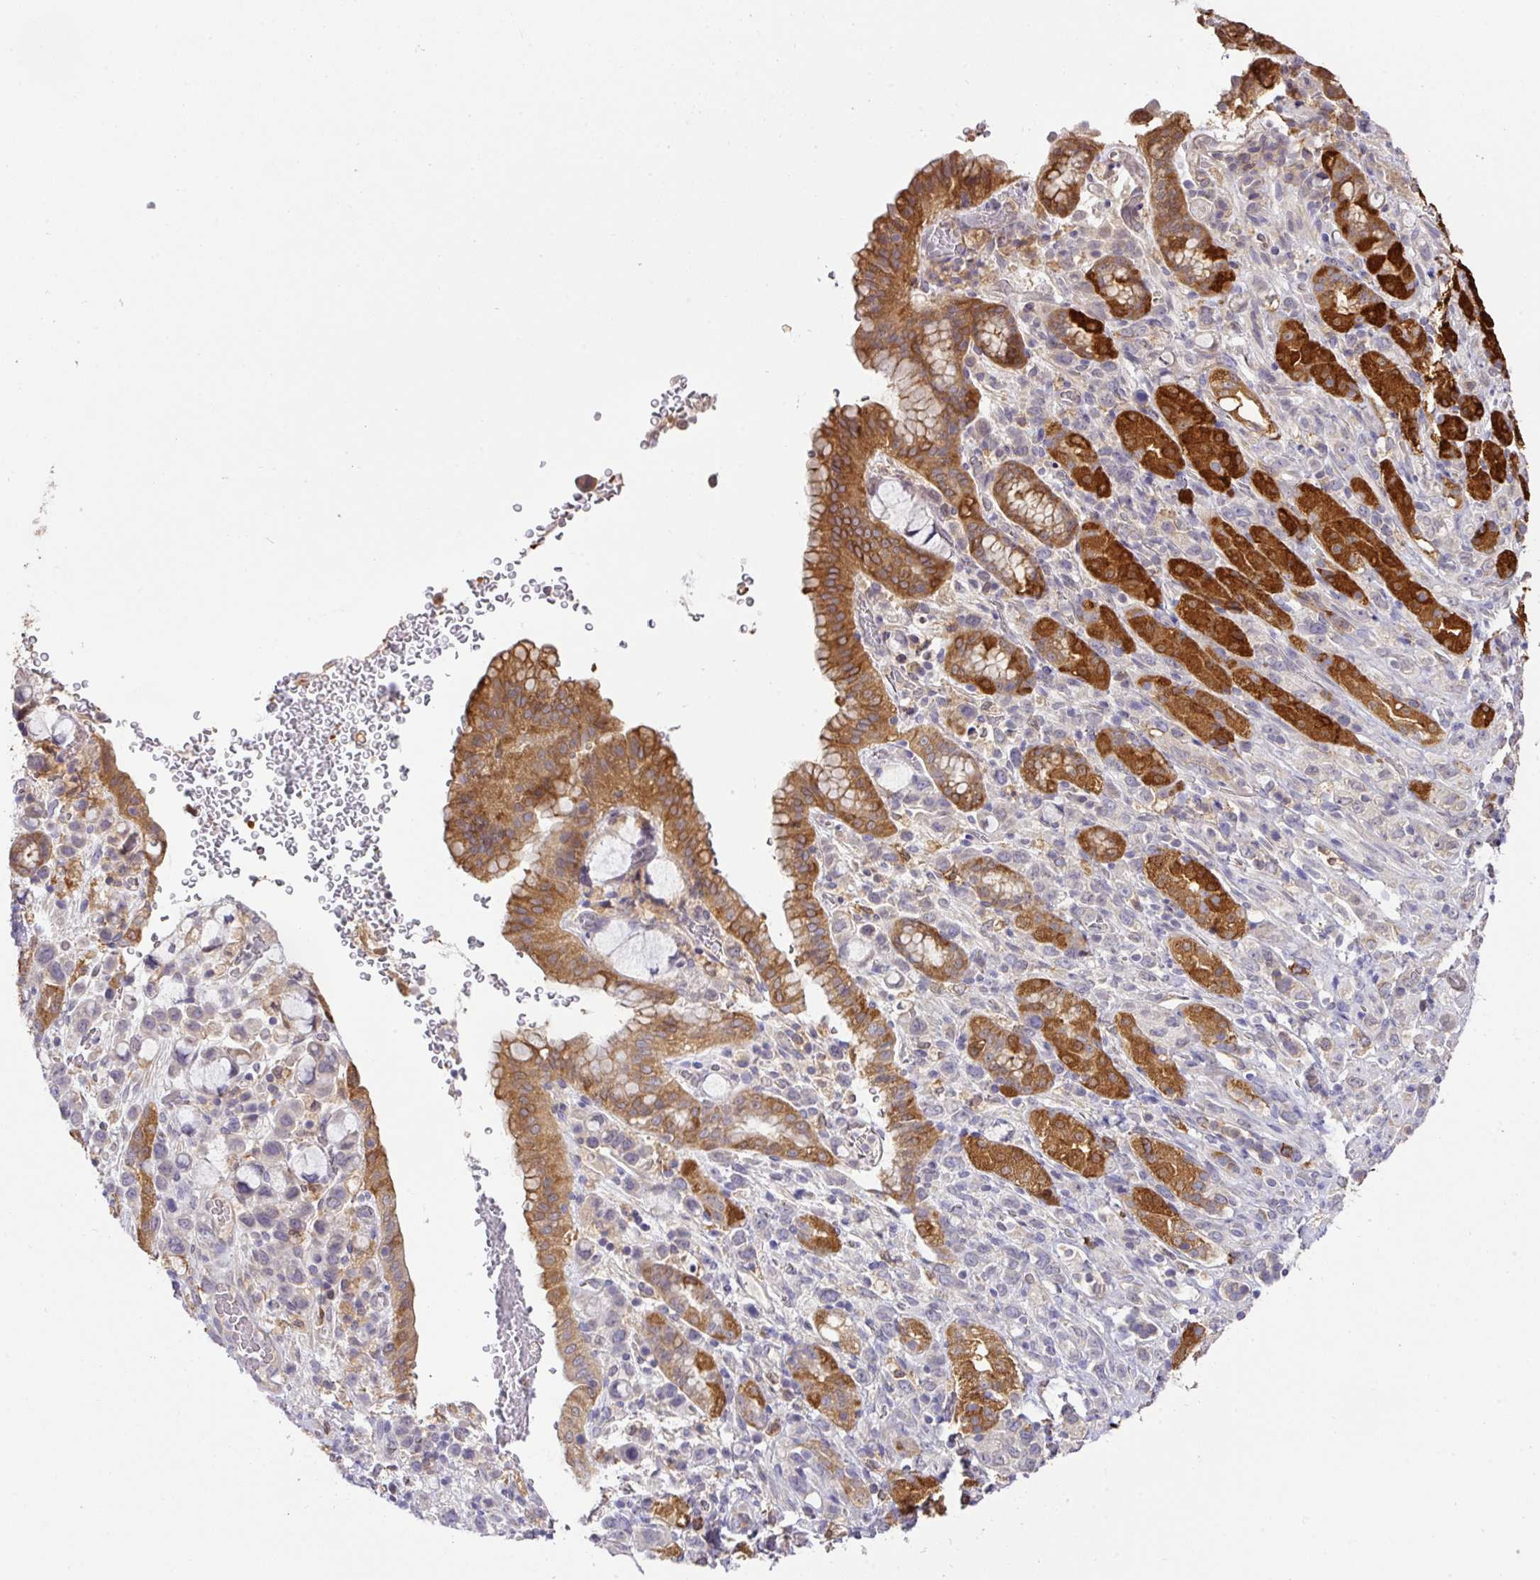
{"staining": {"intensity": "strong", "quantity": "25%-75%", "location": "cytoplasmic/membranous"}, "tissue": "stomach cancer", "cell_type": "Tumor cells", "image_type": "cancer", "snomed": [{"axis": "morphology", "description": "Adenocarcinoma, NOS"}, {"axis": "topography", "description": "Stomach"}], "caption": "Tumor cells exhibit high levels of strong cytoplasmic/membranous expression in about 25%-75% of cells in stomach cancer. (IHC, brightfield microscopy, high magnification).", "gene": "GCNT7", "patient": {"sex": "female", "age": 65}}